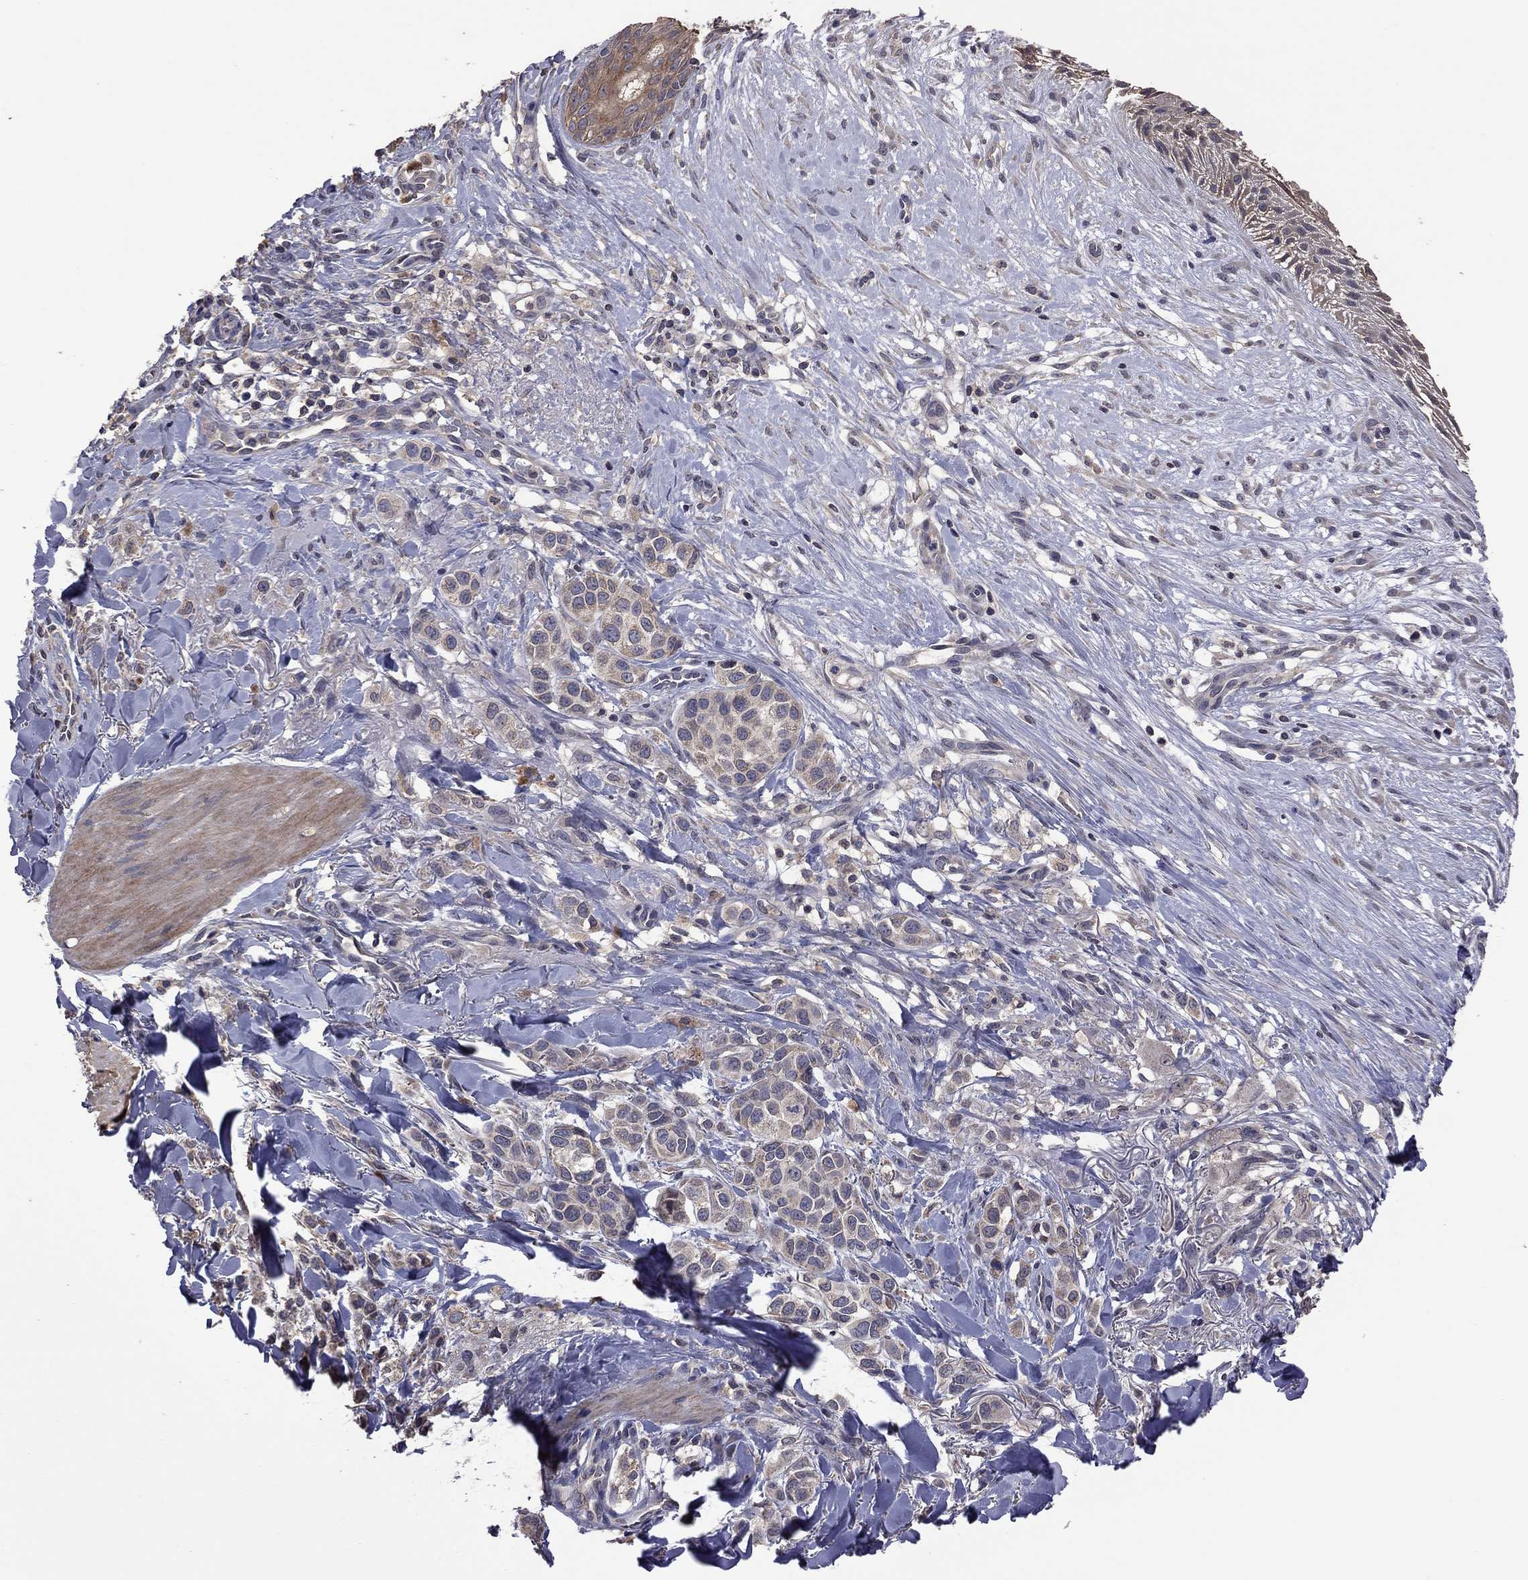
{"staining": {"intensity": "weak", "quantity": "25%-75%", "location": "cytoplasmic/membranous"}, "tissue": "melanoma", "cell_type": "Tumor cells", "image_type": "cancer", "snomed": [{"axis": "morphology", "description": "Malignant melanoma, NOS"}, {"axis": "topography", "description": "Skin"}], "caption": "Immunohistochemical staining of malignant melanoma shows low levels of weak cytoplasmic/membranous protein positivity in about 25%-75% of tumor cells.", "gene": "TSNARE1", "patient": {"sex": "male", "age": 57}}